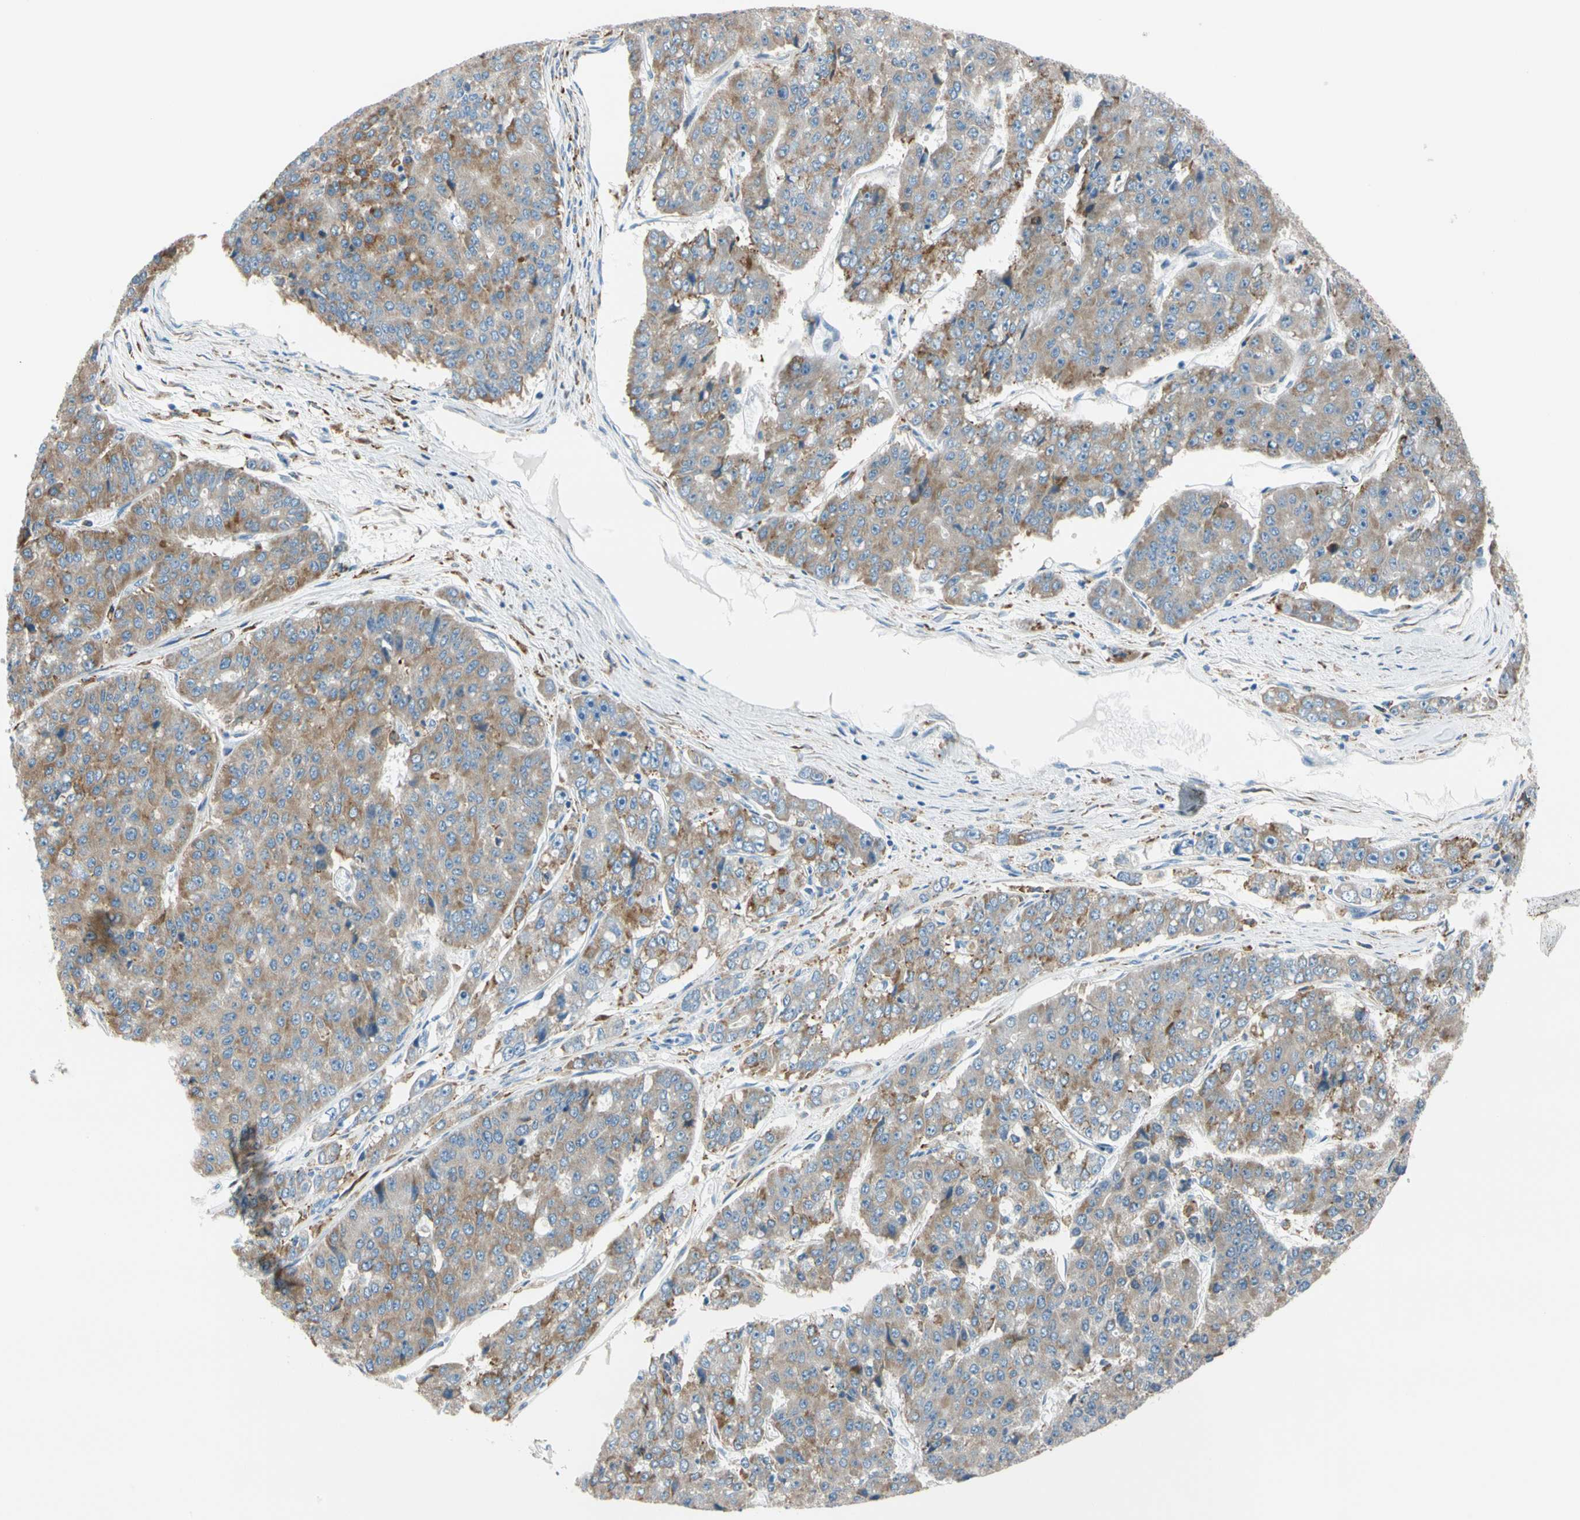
{"staining": {"intensity": "moderate", "quantity": ">75%", "location": "cytoplasmic/membranous"}, "tissue": "pancreatic cancer", "cell_type": "Tumor cells", "image_type": "cancer", "snomed": [{"axis": "morphology", "description": "Adenocarcinoma, NOS"}, {"axis": "topography", "description": "Pancreas"}], "caption": "Immunohistochemistry (IHC) of human pancreatic cancer (adenocarcinoma) reveals medium levels of moderate cytoplasmic/membranous expression in about >75% of tumor cells.", "gene": "LRPAP1", "patient": {"sex": "male", "age": 50}}